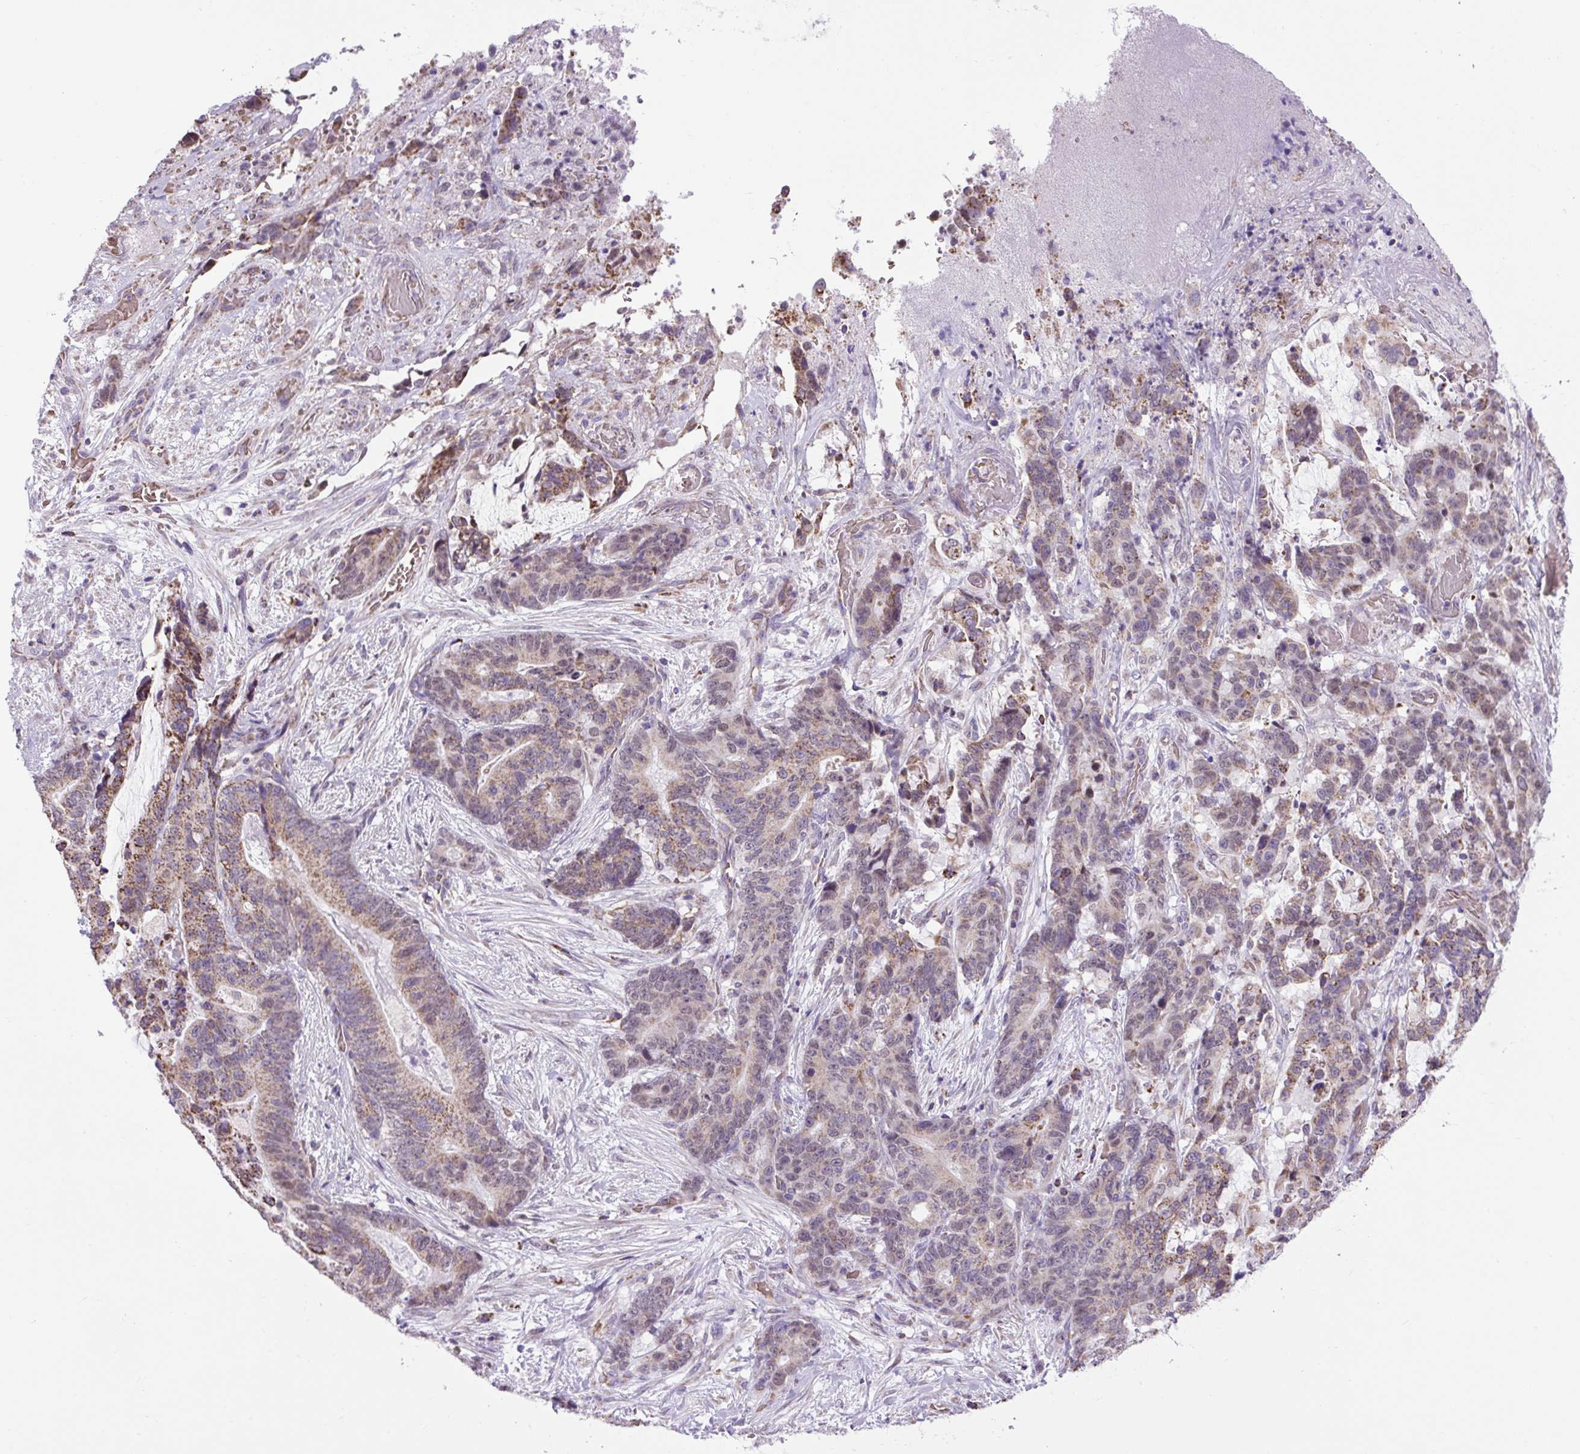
{"staining": {"intensity": "moderate", "quantity": "25%-75%", "location": "cytoplasmic/membranous"}, "tissue": "stomach cancer", "cell_type": "Tumor cells", "image_type": "cancer", "snomed": [{"axis": "morphology", "description": "Normal tissue, NOS"}, {"axis": "morphology", "description": "Adenocarcinoma, NOS"}, {"axis": "topography", "description": "Stomach"}], "caption": "A histopathology image showing moderate cytoplasmic/membranous expression in about 25%-75% of tumor cells in adenocarcinoma (stomach), as visualized by brown immunohistochemical staining.", "gene": "SCO2", "patient": {"sex": "female", "age": 64}}